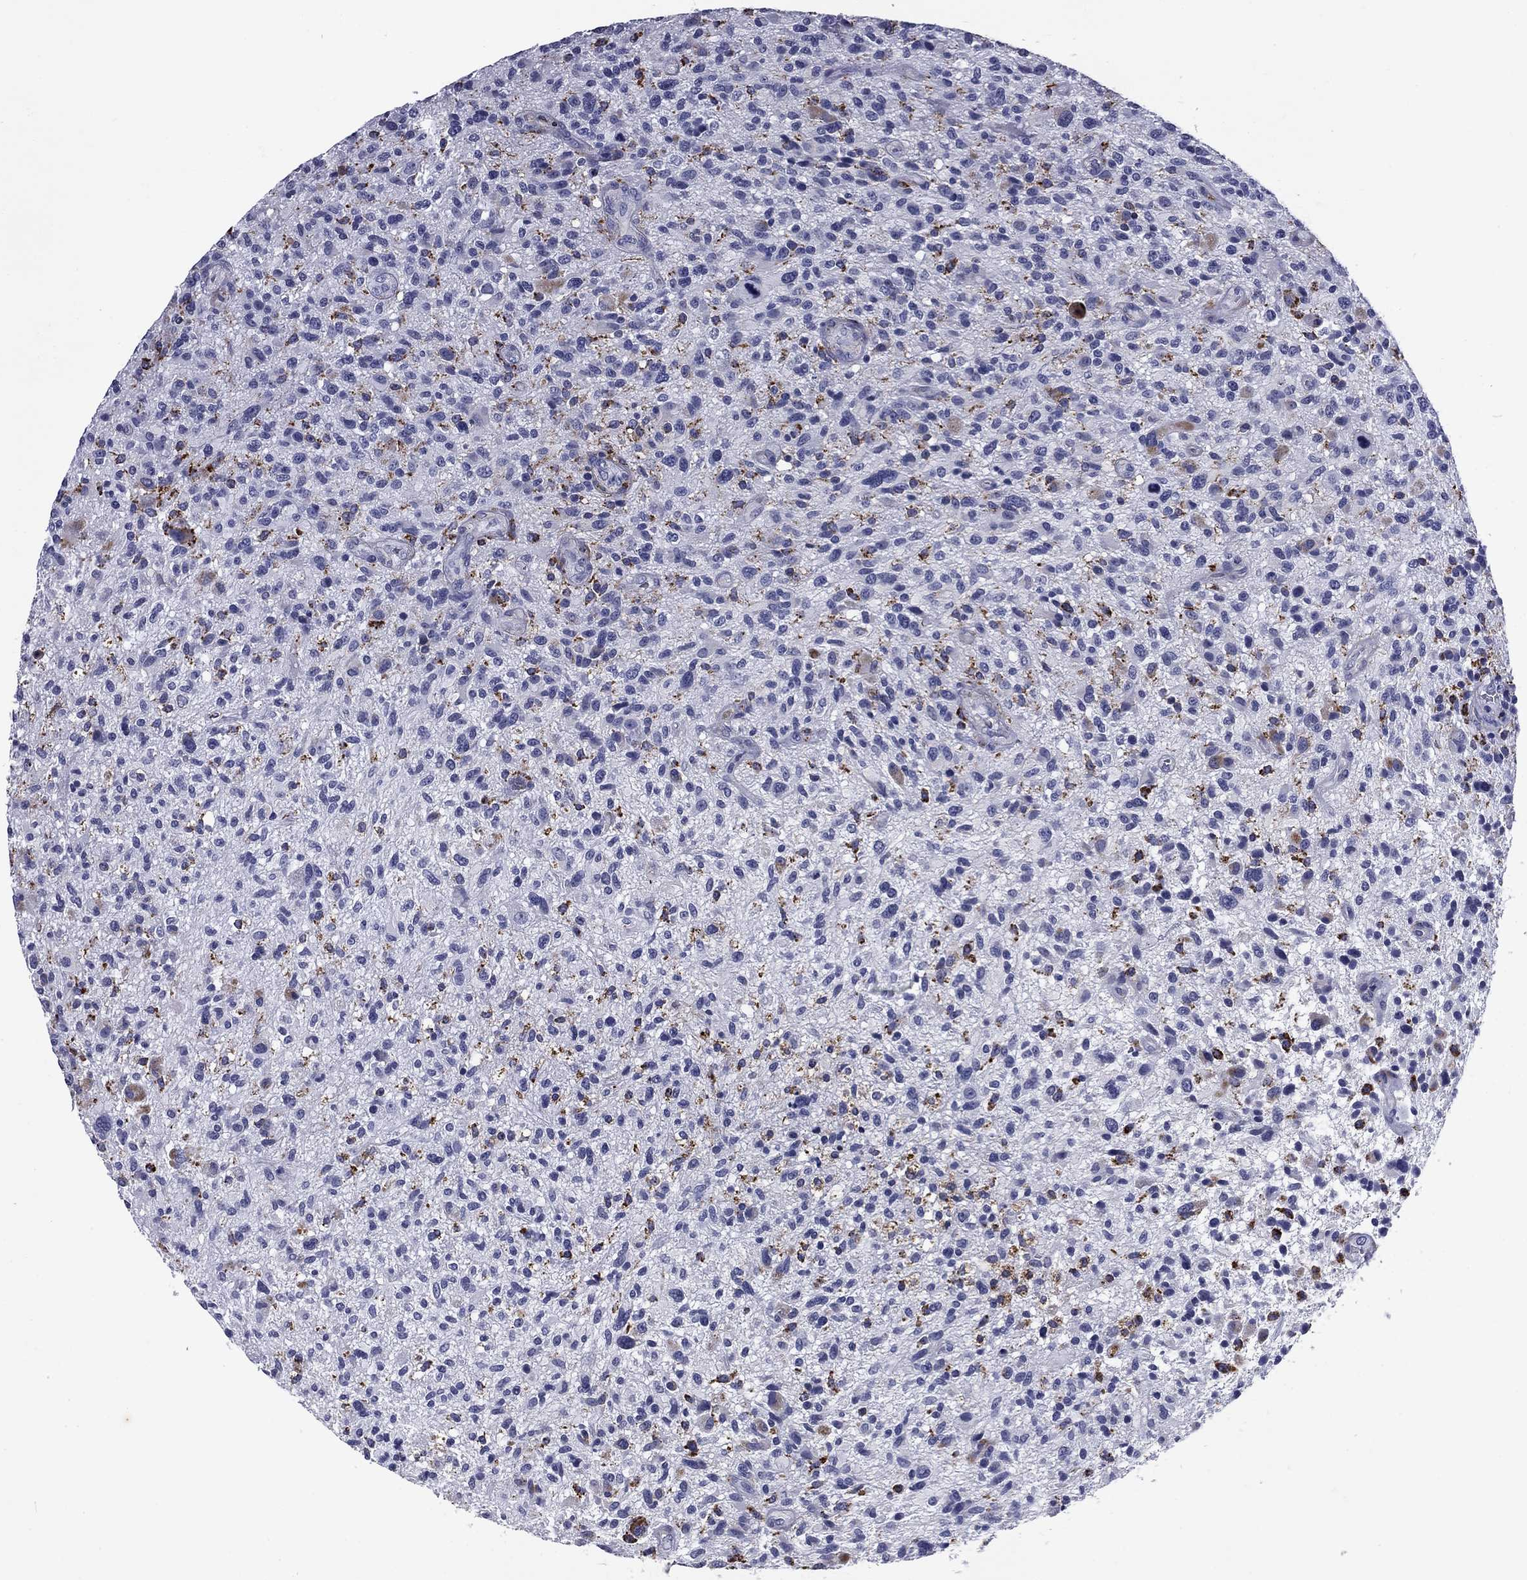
{"staining": {"intensity": "negative", "quantity": "none", "location": "none"}, "tissue": "glioma", "cell_type": "Tumor cells", "image_type": "cancer", "snomed": [{"axis": "morphology", "description": "Glioma, malignant, High grade"}, {"axis": "topography", "description": "Brain"}], "caption": "Immunohistochemical staining of human glioma shows no significant expression in tumor cells.", "gene": "MADCAM1", "patient": {"sex": "male", "age": 47}}